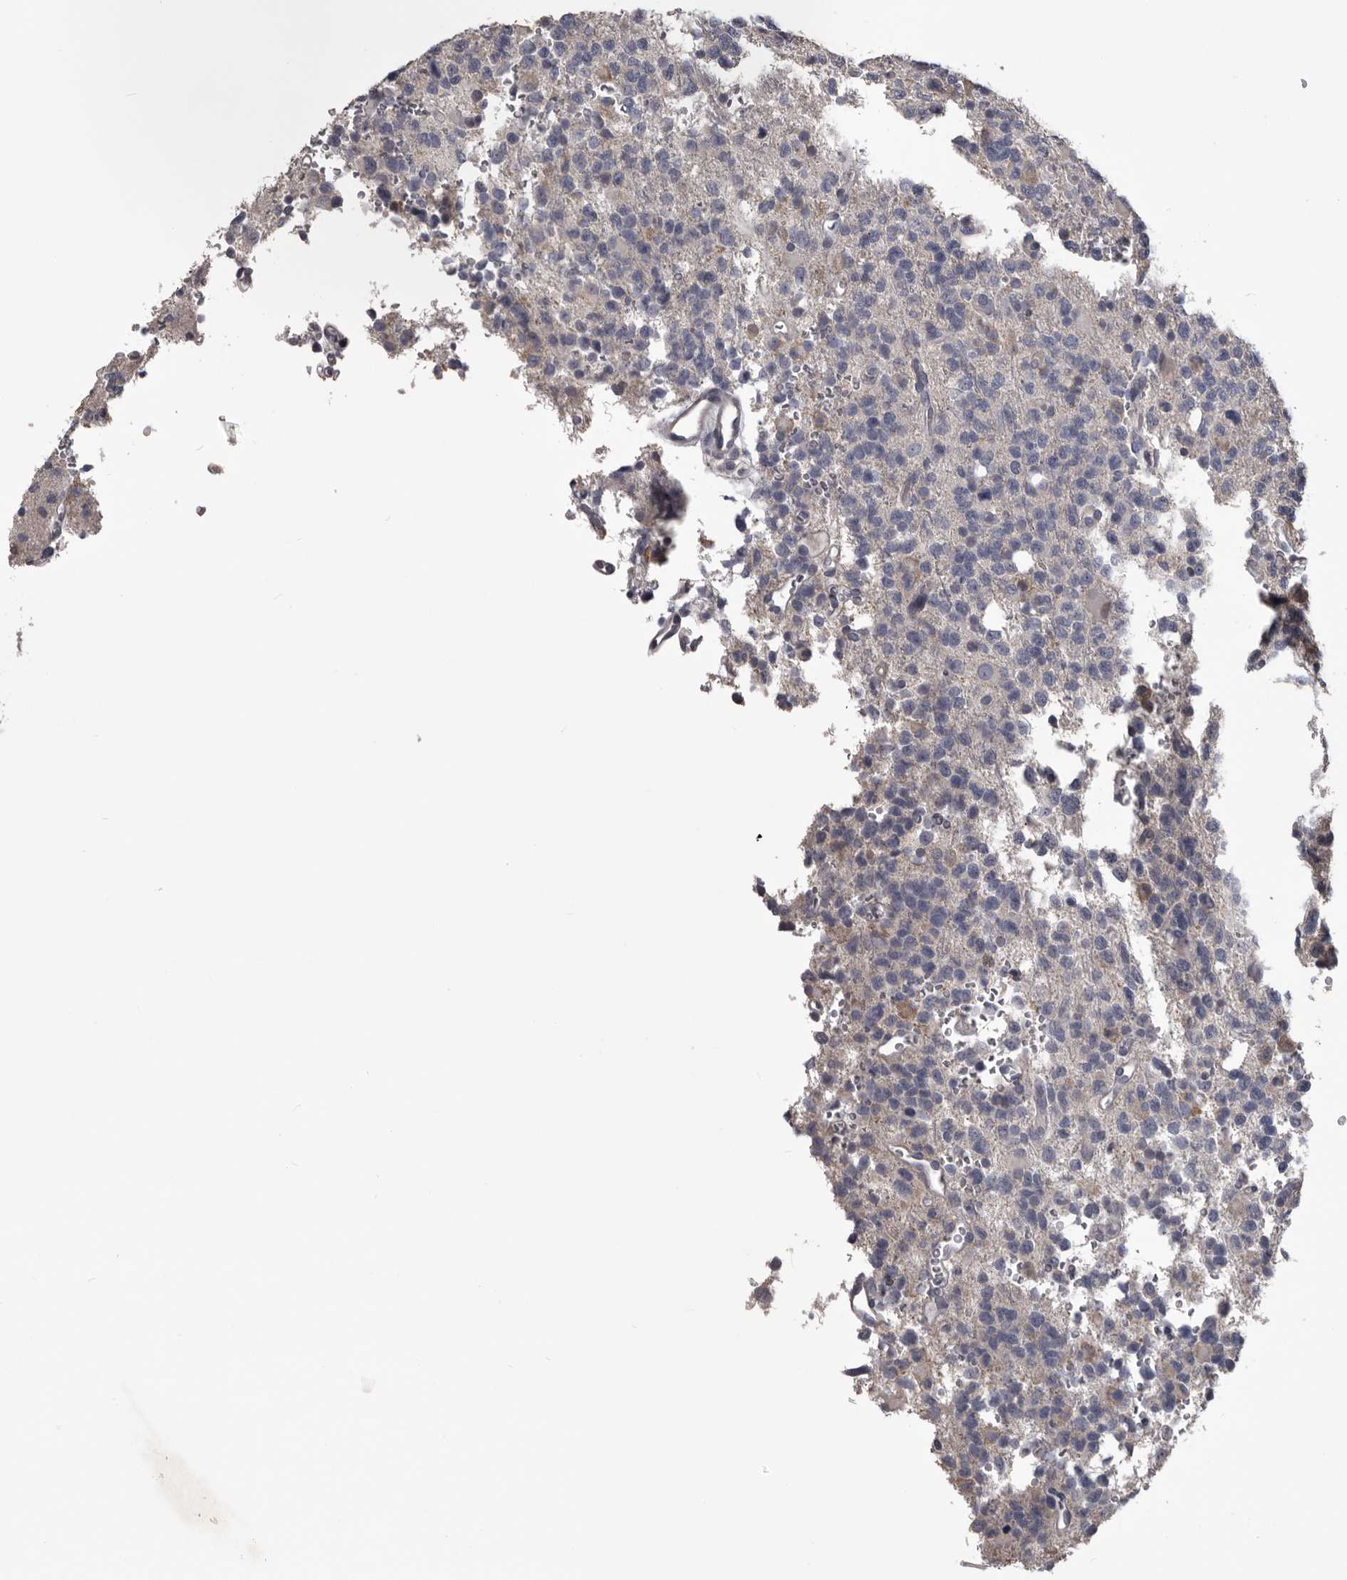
{"staining": {"intensity": "negative", "quantity": "none", "location": "none"}, "tissue": "glioma", "cell_type": "Tumor cells", "image_type": "cancer", "snomed": [{"axis": "morphology", "description": "Glioma, malignant, High grade"}, {"axis": "topography", "description": "Brain"}], "caption": "Histopathology image shows no significant protein expression in tumor cells of glioma. (DAB IHC, high magnification).", "gene": "LPAR6", "patient": {"sex": "female", "age": 62}}